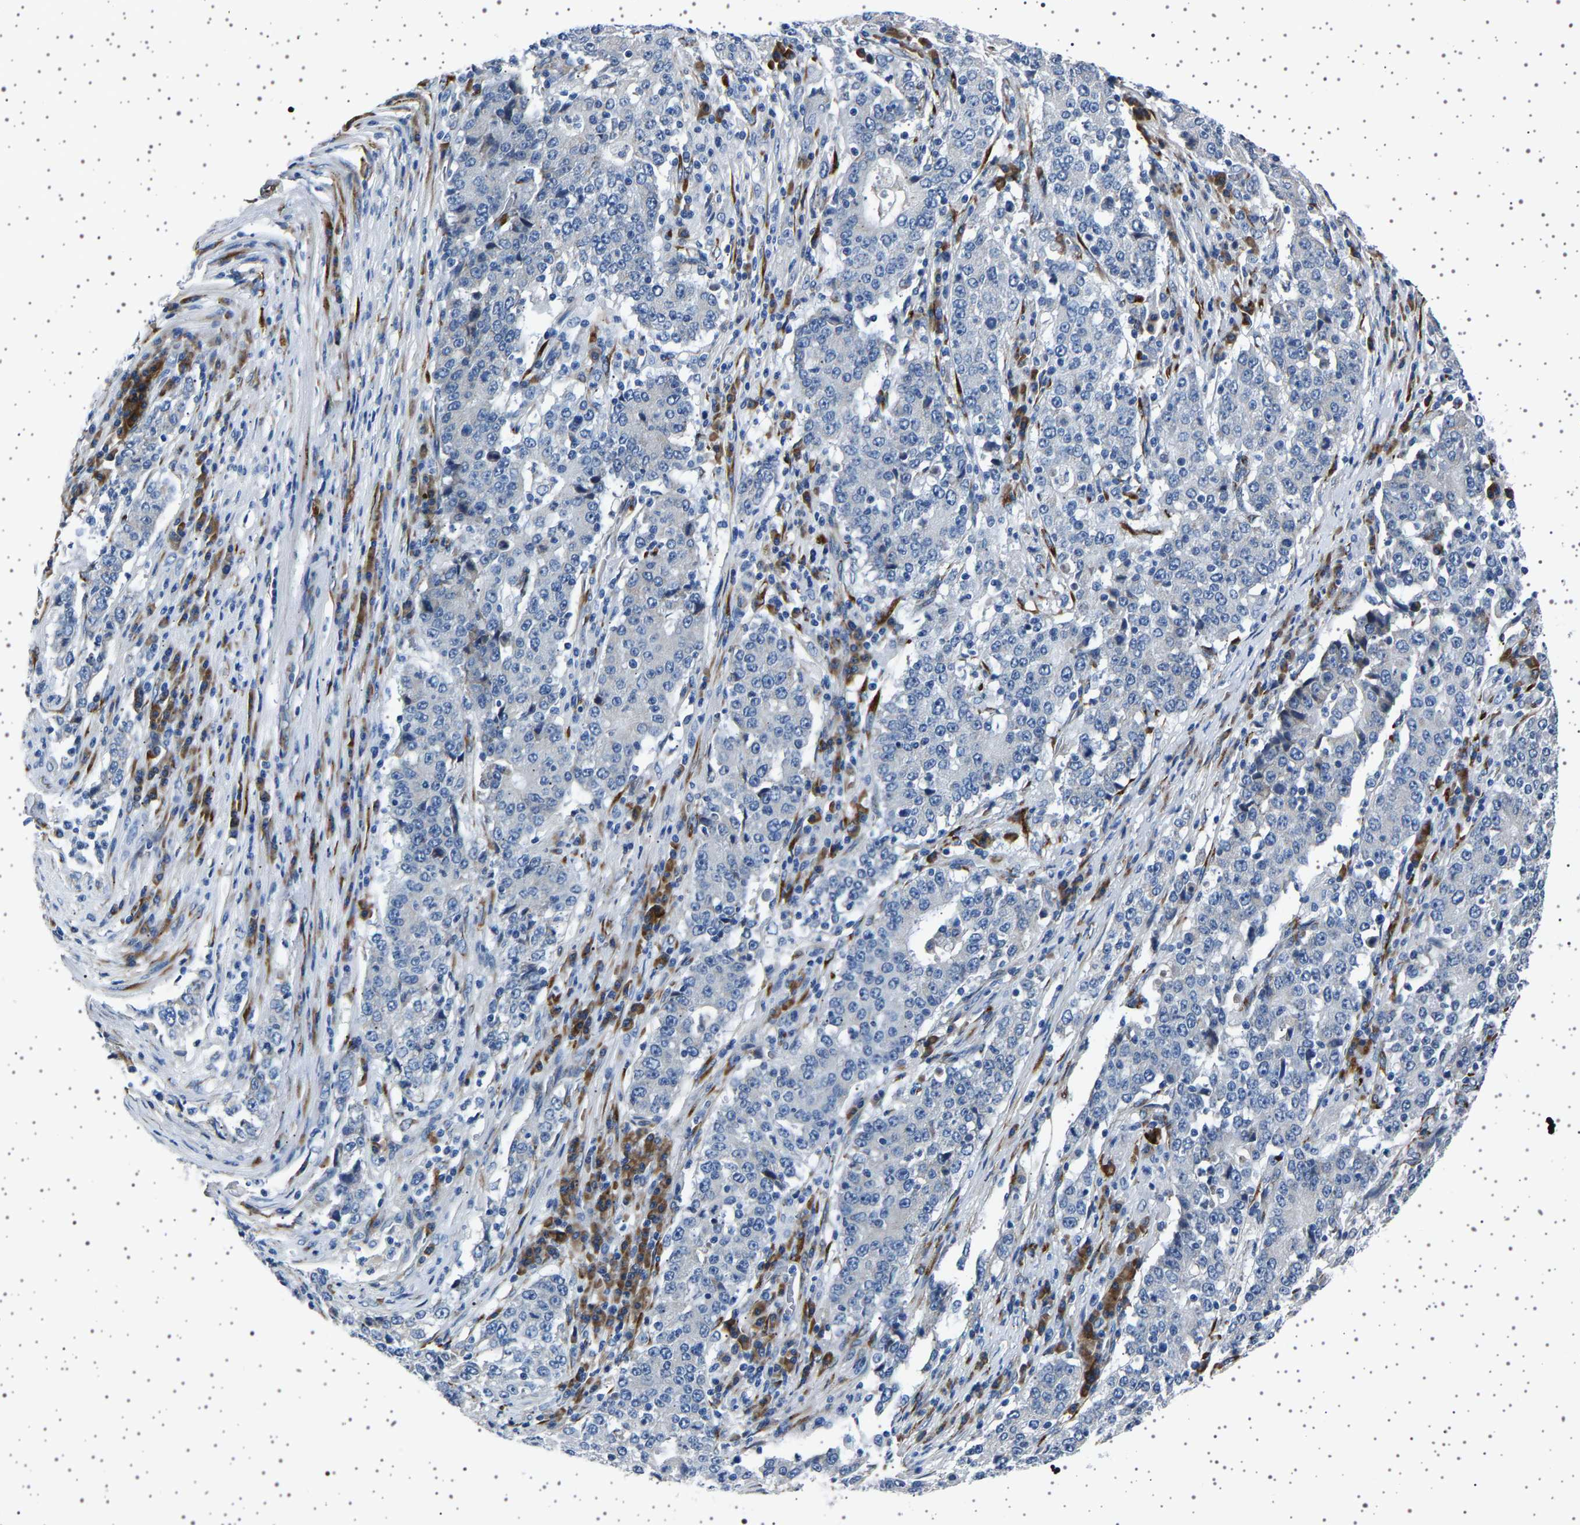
{"staining": {"intensity": "negative", "quantity": "none", "location": "none"}, "tissue": "stomach cancer", "cell_type": "Tumor cells", "image_type": "cancer", "snomed": [{"axis": "morphology", "description": "Adenocarcinoma, NOS"}, {"axis": "topography", "description": "Stomach"}], "caption": "An image of human adenocarcinoma (stomach) is negative for staining in tumor cells.", "gene": "FTCD", "patient": {"sex": "male", "age": 59}}